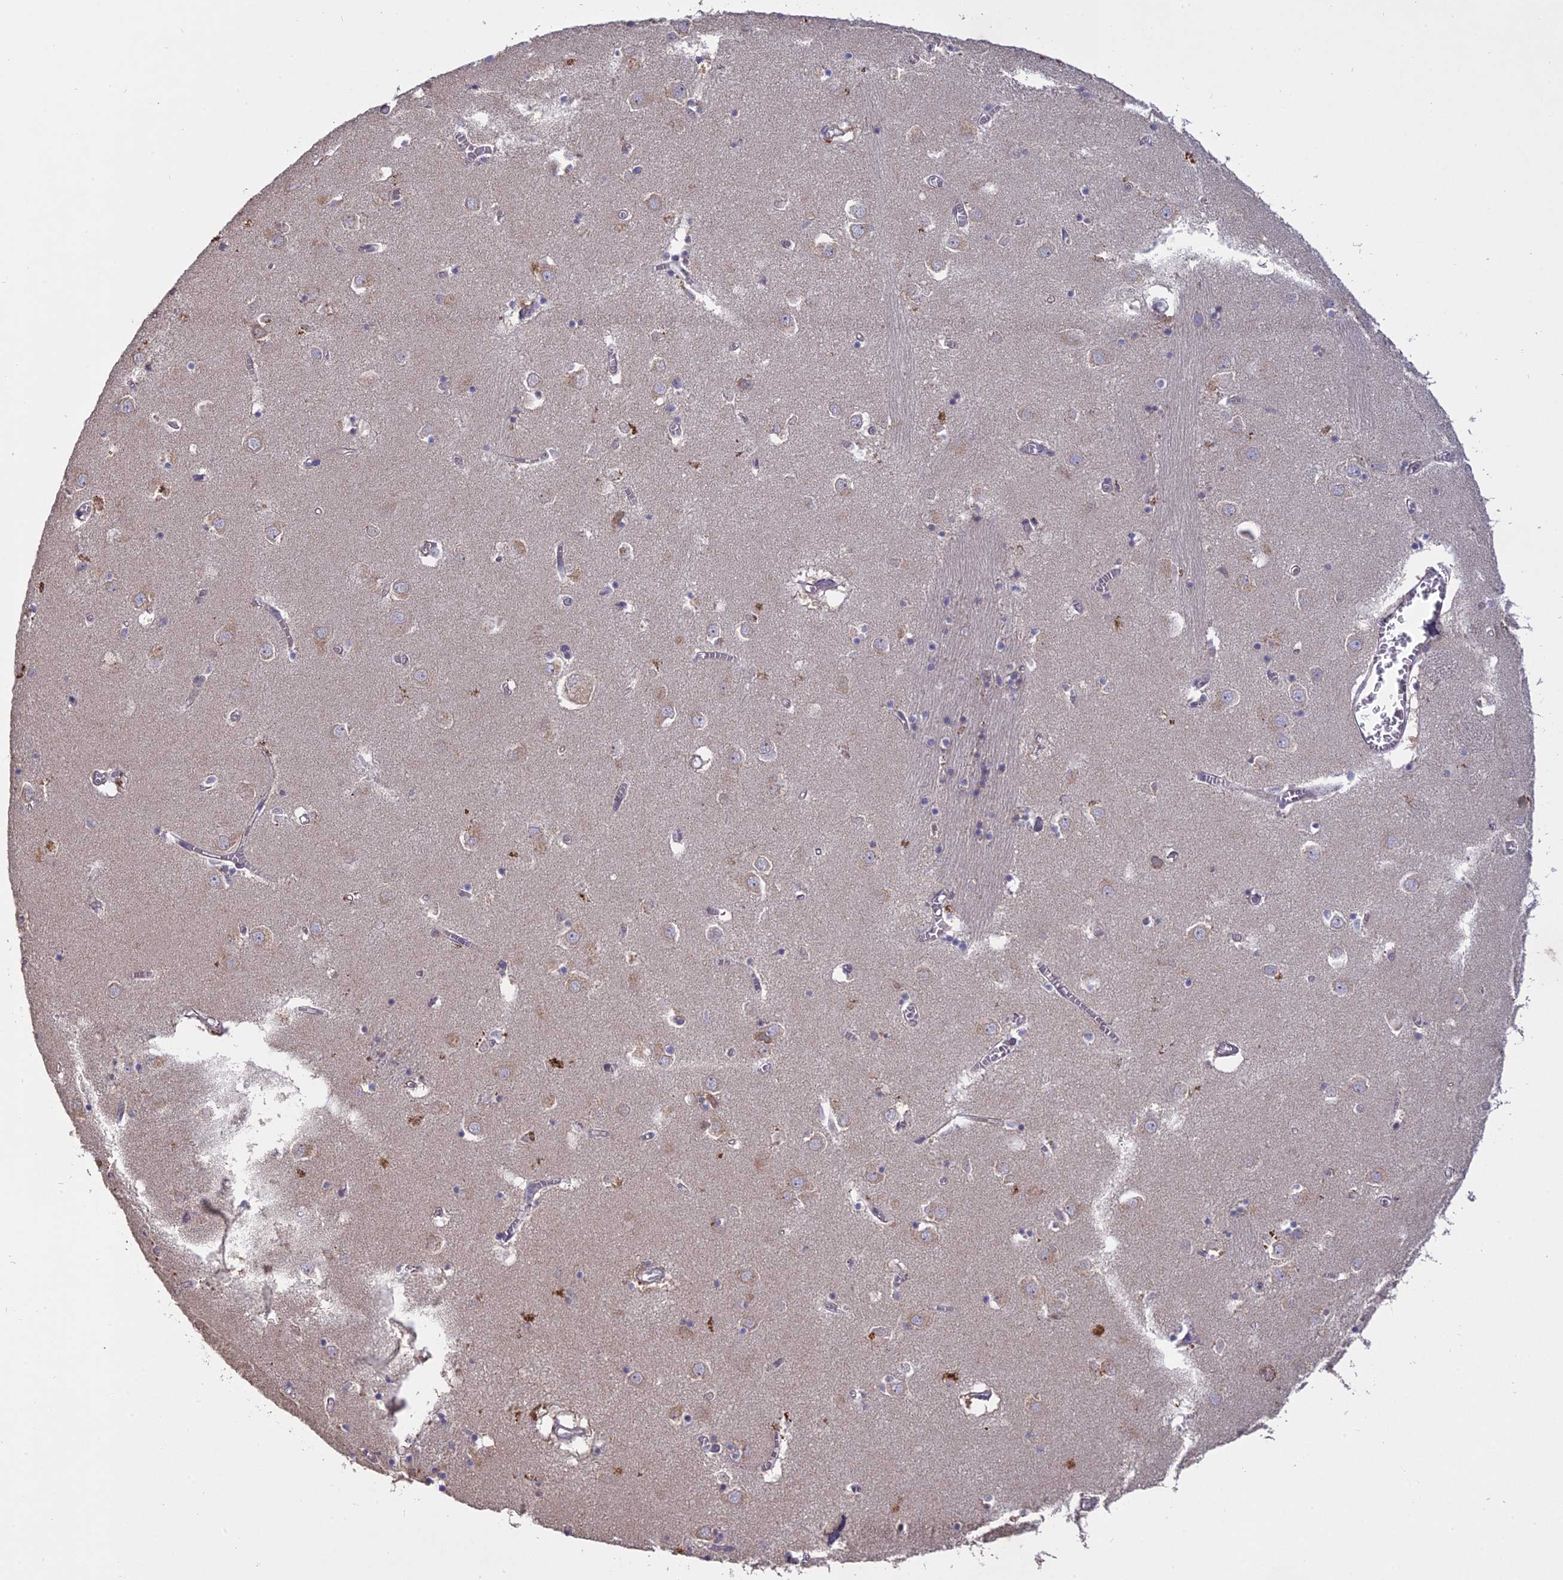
{"staining": {"intensity": "negative", "quantity": "none", "location": "none"}, "tissue": "caudate", "cell_type": "Glial cells", "image_type": "normal", "snomed": [{"axis": "morphology", "description": "Normal tissue, NOS"}, {"axis": "topography", "description": "Lateral ventricle wall"}], "caption": "A high-resolution image shows immunohistochemistry staining of benign caudate, which demonstrates no significant expression in glial cells. The staining was performed using DAB (3,3'-diaminobenzidine) to visualize the protein expression in brown, while the nuclei were stained in blue with hematoxylin (Magnification: 20x).", "gene": "PPIC", "patient": {"sex": "male", "age": 70}}